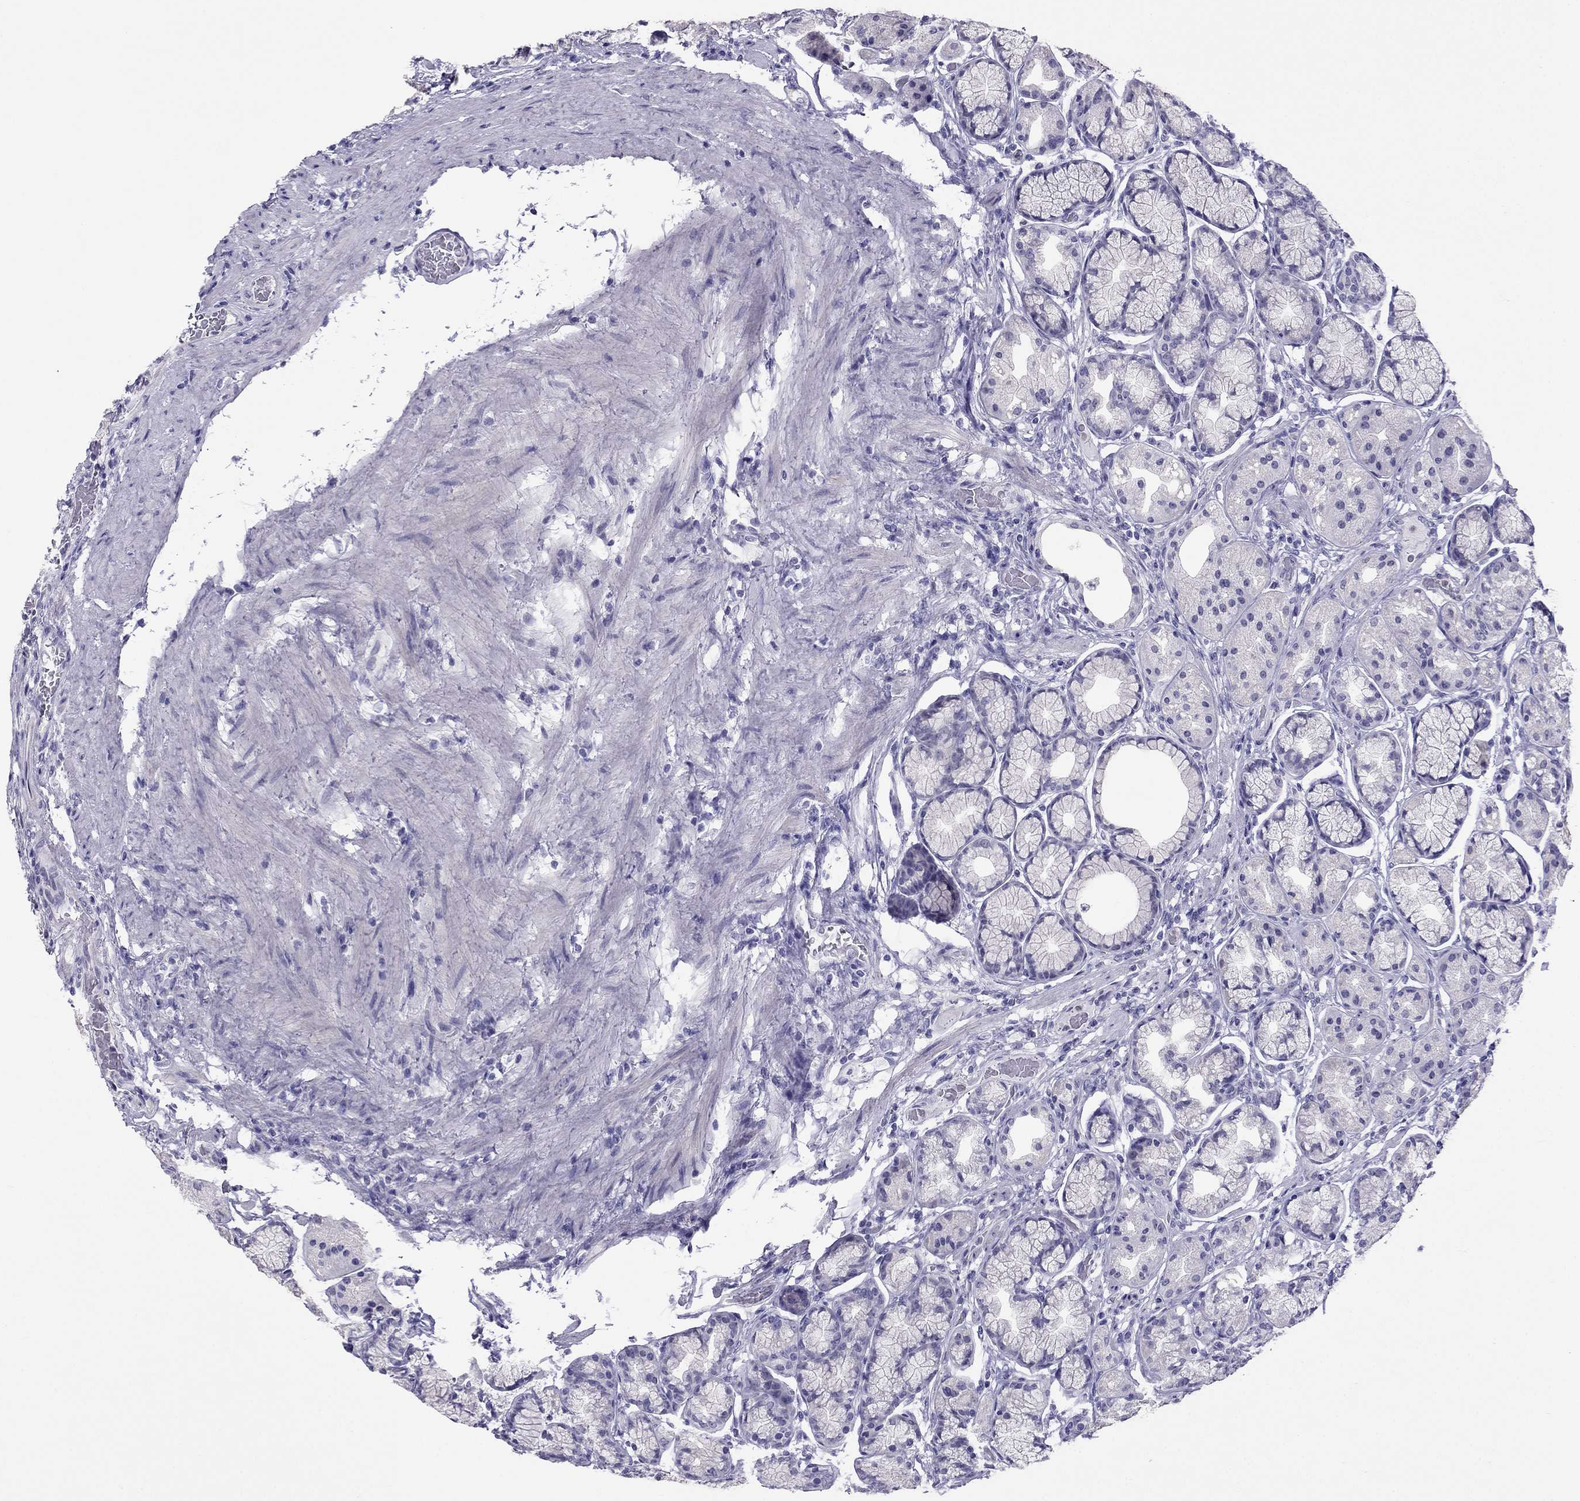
{"staining": {"intensity": "weak", "quantity": "<25%", "location": "cytoplasmic/membranous"}, "tissue": "stomach", "cell_type": "Glandular cells", "image_type": "normal", "snomed": [{"axis": "morphology", "description": "Normal tissue, NOS"}, {"axis": "morphology", "description": "Adenocarcinoma, NOS"}, {"axis": "morphology", "description": "Adenocarcinoma, High grade"}, {"axis": "topography", "description": "Stomach, upper"}, {"axis": "topography", "description": "Stomach"}], "caption": "High power microscopy photomicrograph of an immunohistochemistry (IHC) image of unremarkable stomach, revealing no significant expression in glandular cells. Nuclei are stained in blue.", "gene": "CROCC2", "patient": {"sex": "female", "age": 65}}